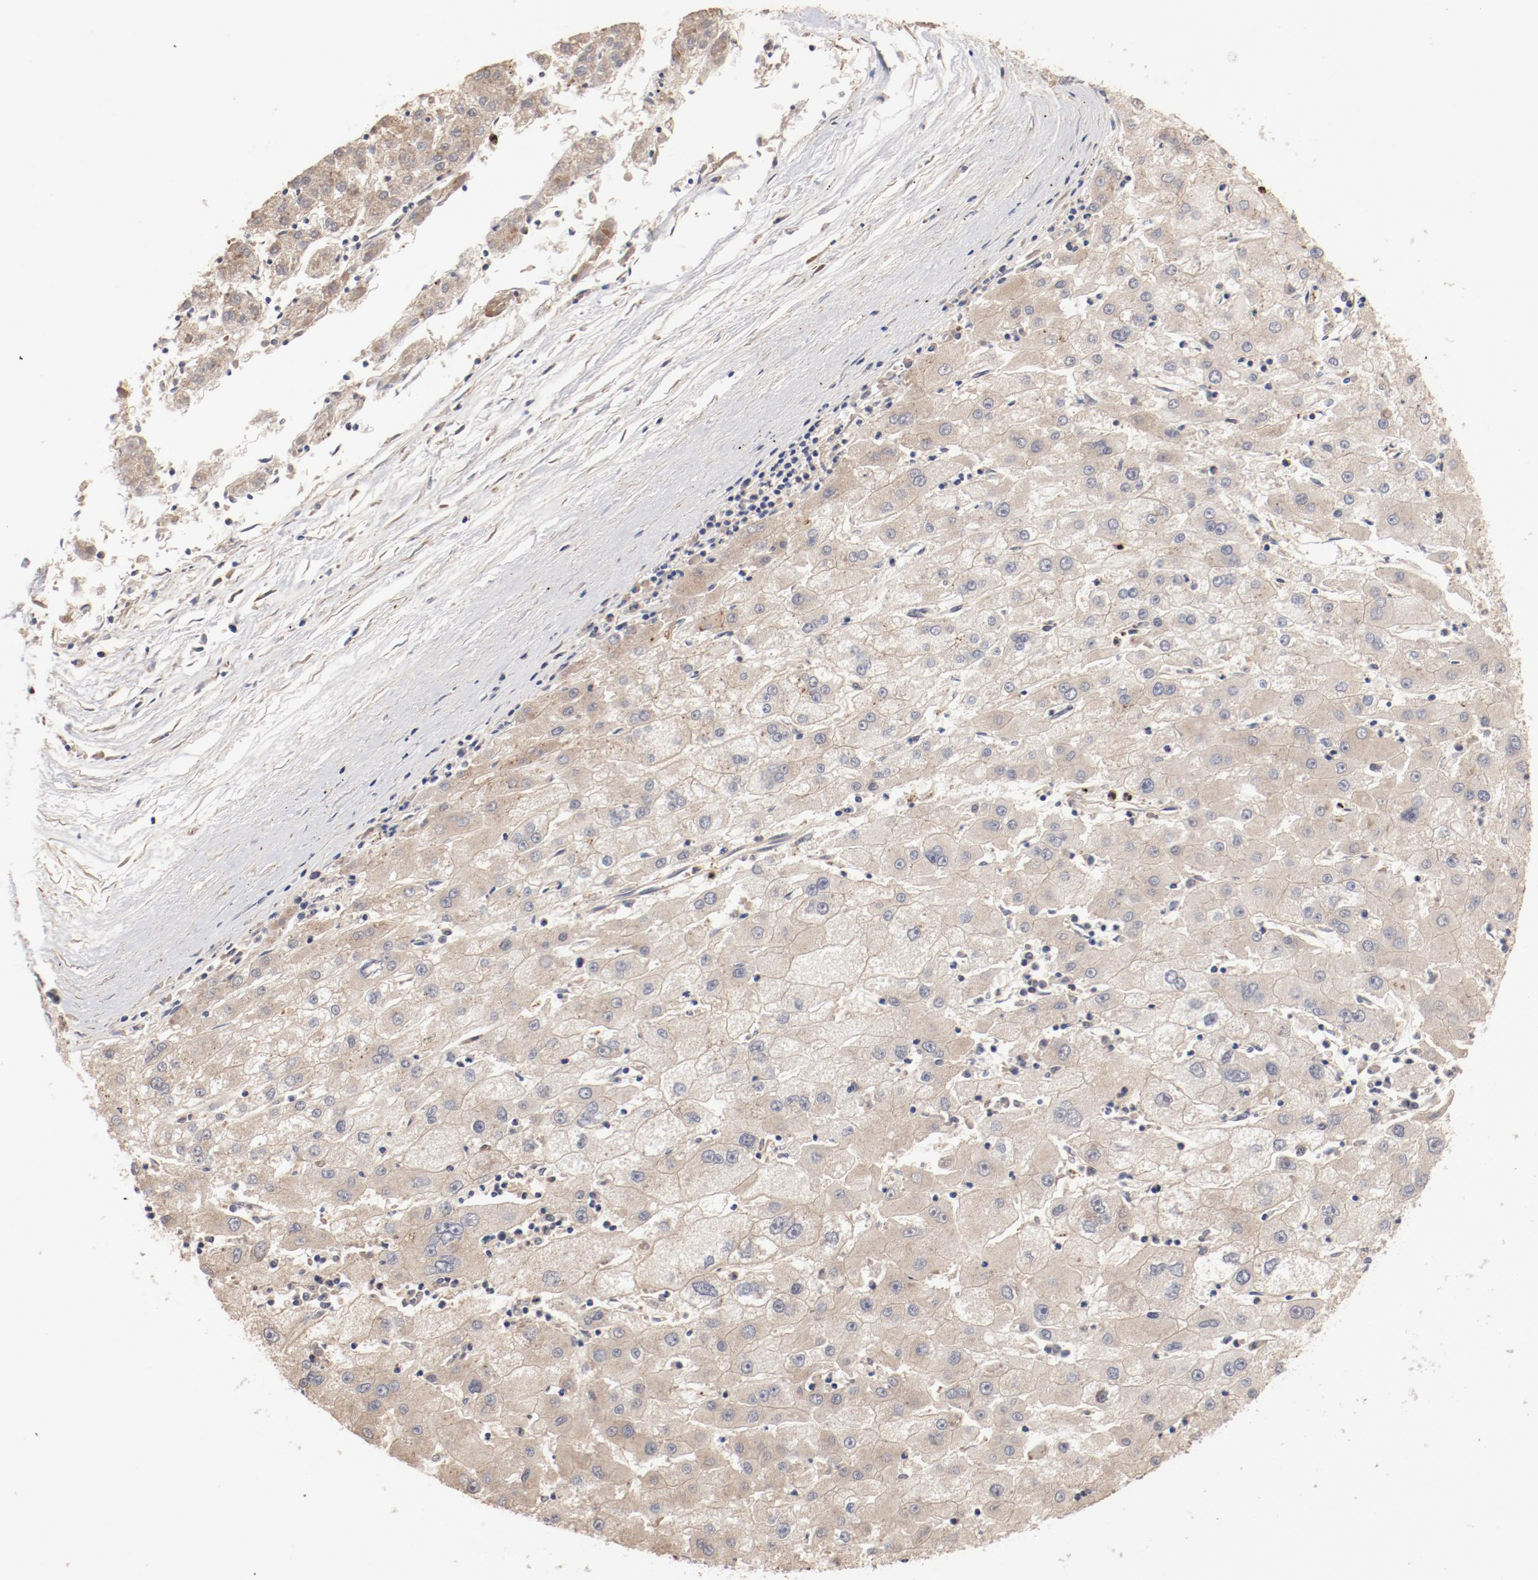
{"staining": {"intensity": "weak", "quantity": ">75%", "location": "cytoplasmic/membranous"}, "tissue": "liver cancer", "cell_type": "Tumor cells", "image_type": "cancer", "snomed": [{"axis": "morphology", "description": "Carcinoma, Hepatocellular, NOS"}, {"axis": "topography", "description": "Liver"}], "caption": "Liver cancer (hepatocellular carcinoma) stained for a protein displays weak cytoplasmic/membranous positivity in tumor cells.", "gene": "GUF1", "patient": {"sex": "male", "age": 72}}